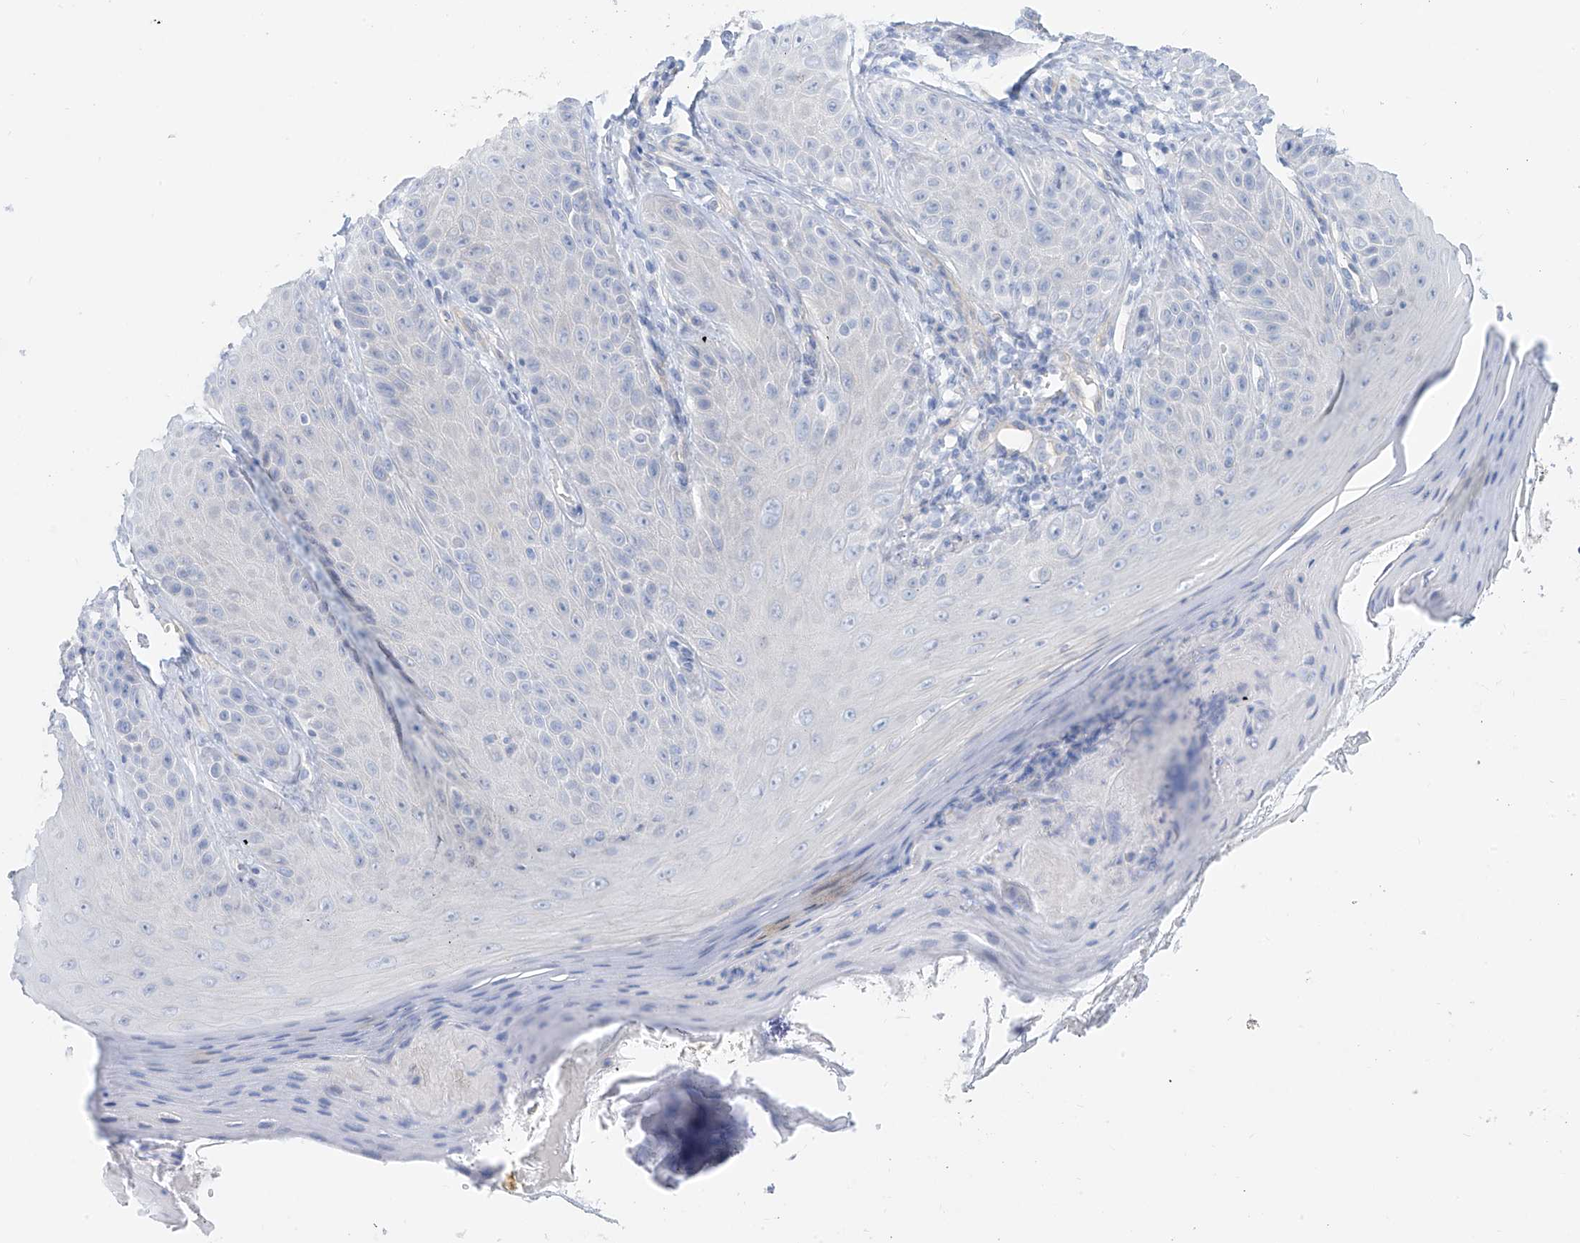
{"staining": {"intensity": "negative", "quantity": "none", "location": "none"}, "tissue": "skin", "cell_type": "Fibroblasts", "image_type": "normal", "snomed": [{"axis": "morphology", "description": "Normal tissue, NOS"}, {"axis": "topography", "description": "Skin"}], "caption": "This is a image of IHC staining of benign skin, which shows no staining in fibroblasts. (DAB (3,3'-diaminobenzidine) IHC visualized using brightfield microscopy, high magnification).", "gene": "PIK3C2B", "patient": {"sex": "male", "age": 57}}